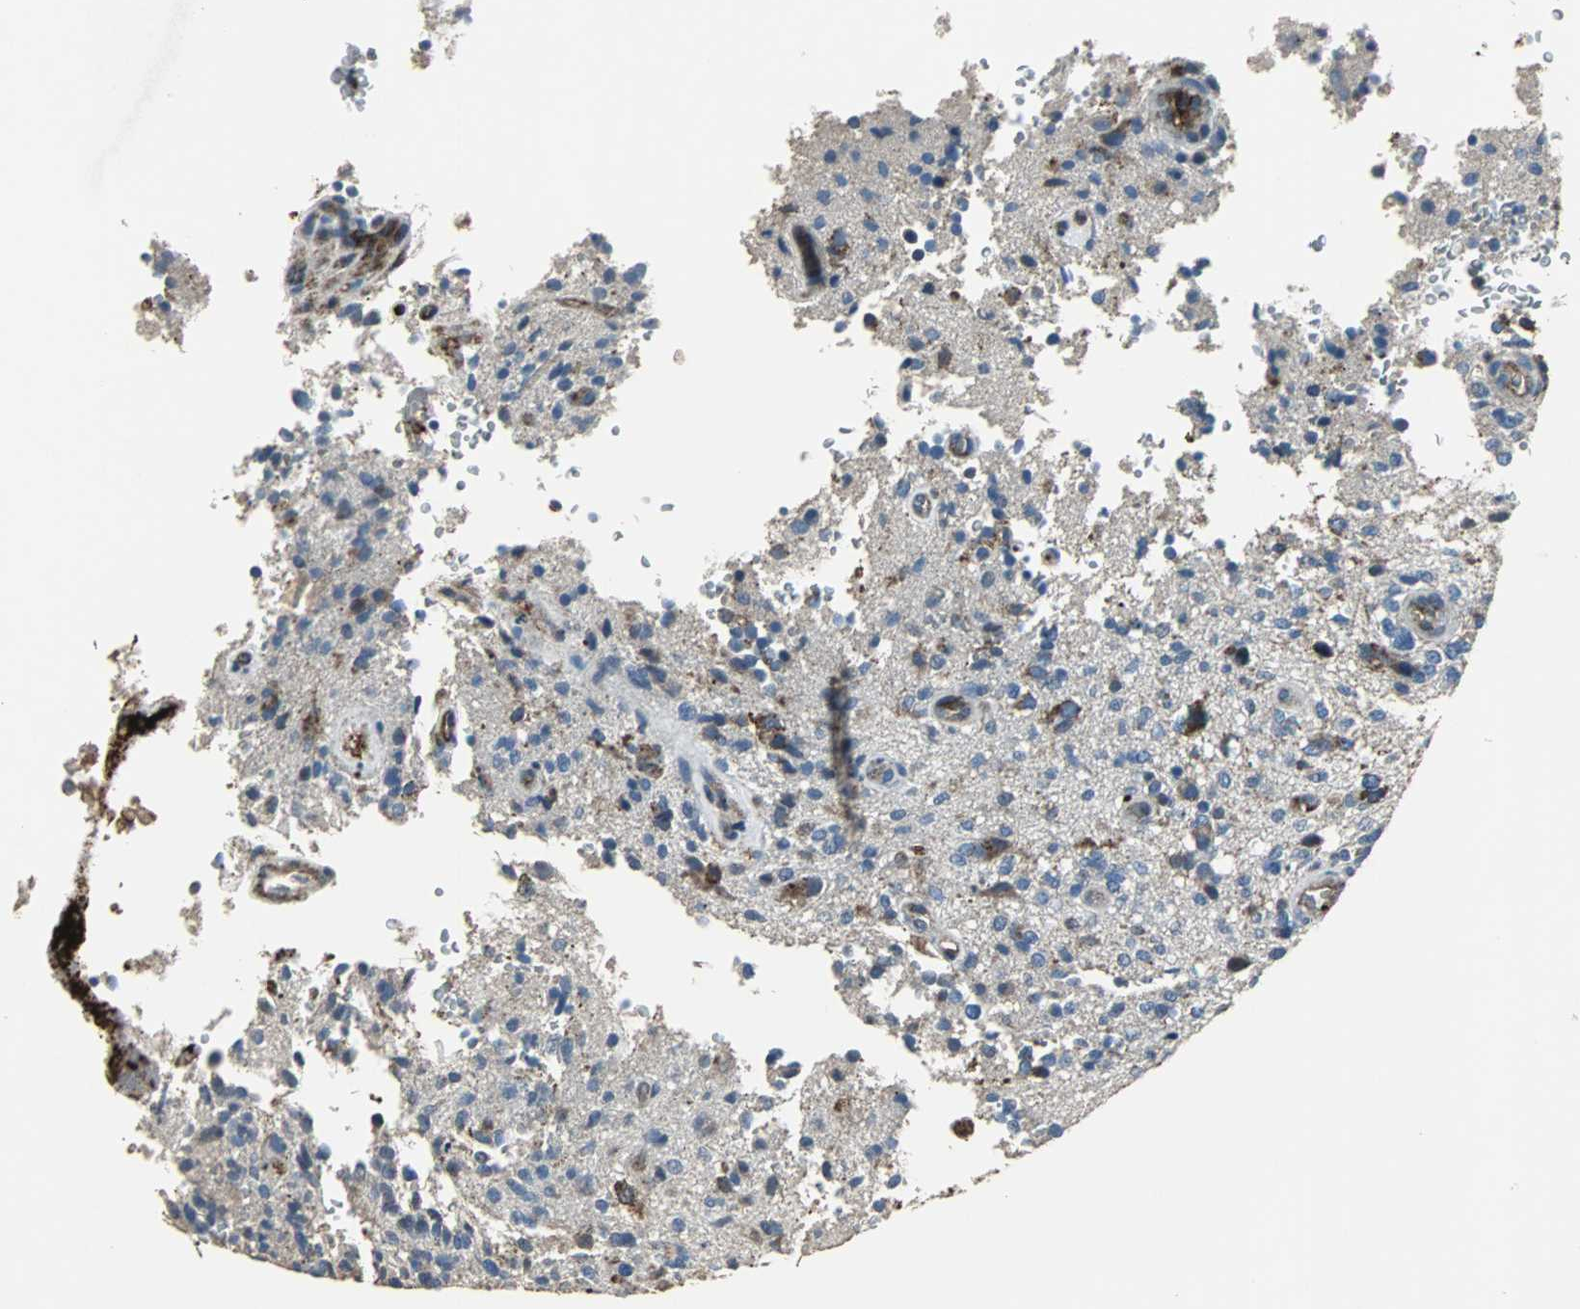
{"staining": {"intensity": "negative", "quantity": "none", "location": "none"}, "tissue": "glioma", "cell_type": "Tumor cells", "image_type": "cancer", "snomed": [{"axis": "morphology", "description": "Normal tissue, NOS"}, {"axis": "morphology", "description": "Glioma, malignant, High grade"}, {"axis": "topography", "description": "Cerebral cortex"}], "caption": "High magnification brightfield microscopy of glioma stained with DAB (brown) and counterstained with hematoxylin (blue): tumor cells show no significant expression.", "gene": "F11R", "patient": {"sex": "male", "age": 75}}